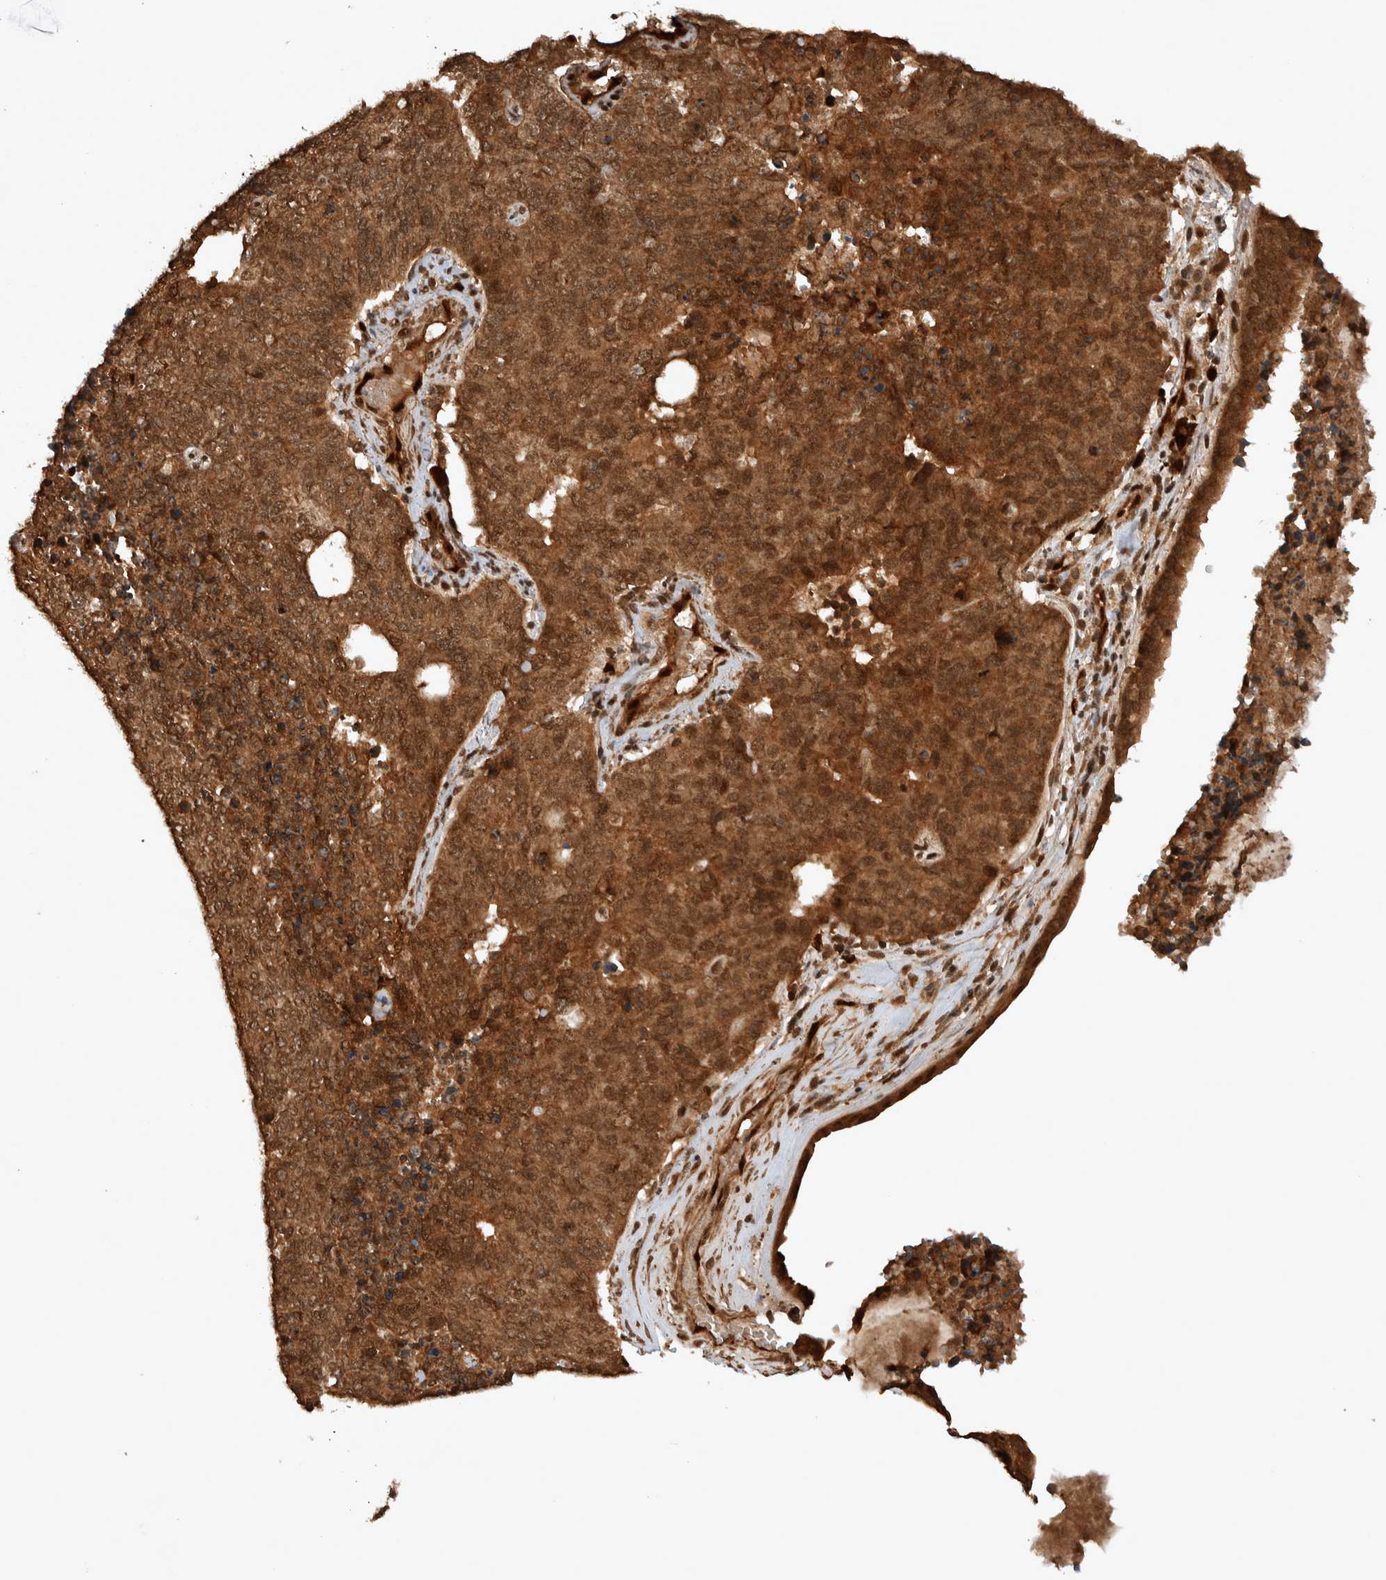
{"staining": {"intensity": "strong", "quantity": ">75%", "location": "cytoplasmic/membranous,nuclear"}, "tissue": "cervical cancer", "cell_type": "Tumor cells", "image_type": "cancer", "snomed": [{"axis": "morphology", "description": "Squamous cell carcinoma, NOS"}, {"axis": "topography", "description": "Cervix"}], "caption": "Human squamous cell carcinoma (cervical) stained with a protein marker reveals strong staining in tumor cells.", "gene": "CNTROB", "patient": {"sex": "female", "age": 63}}